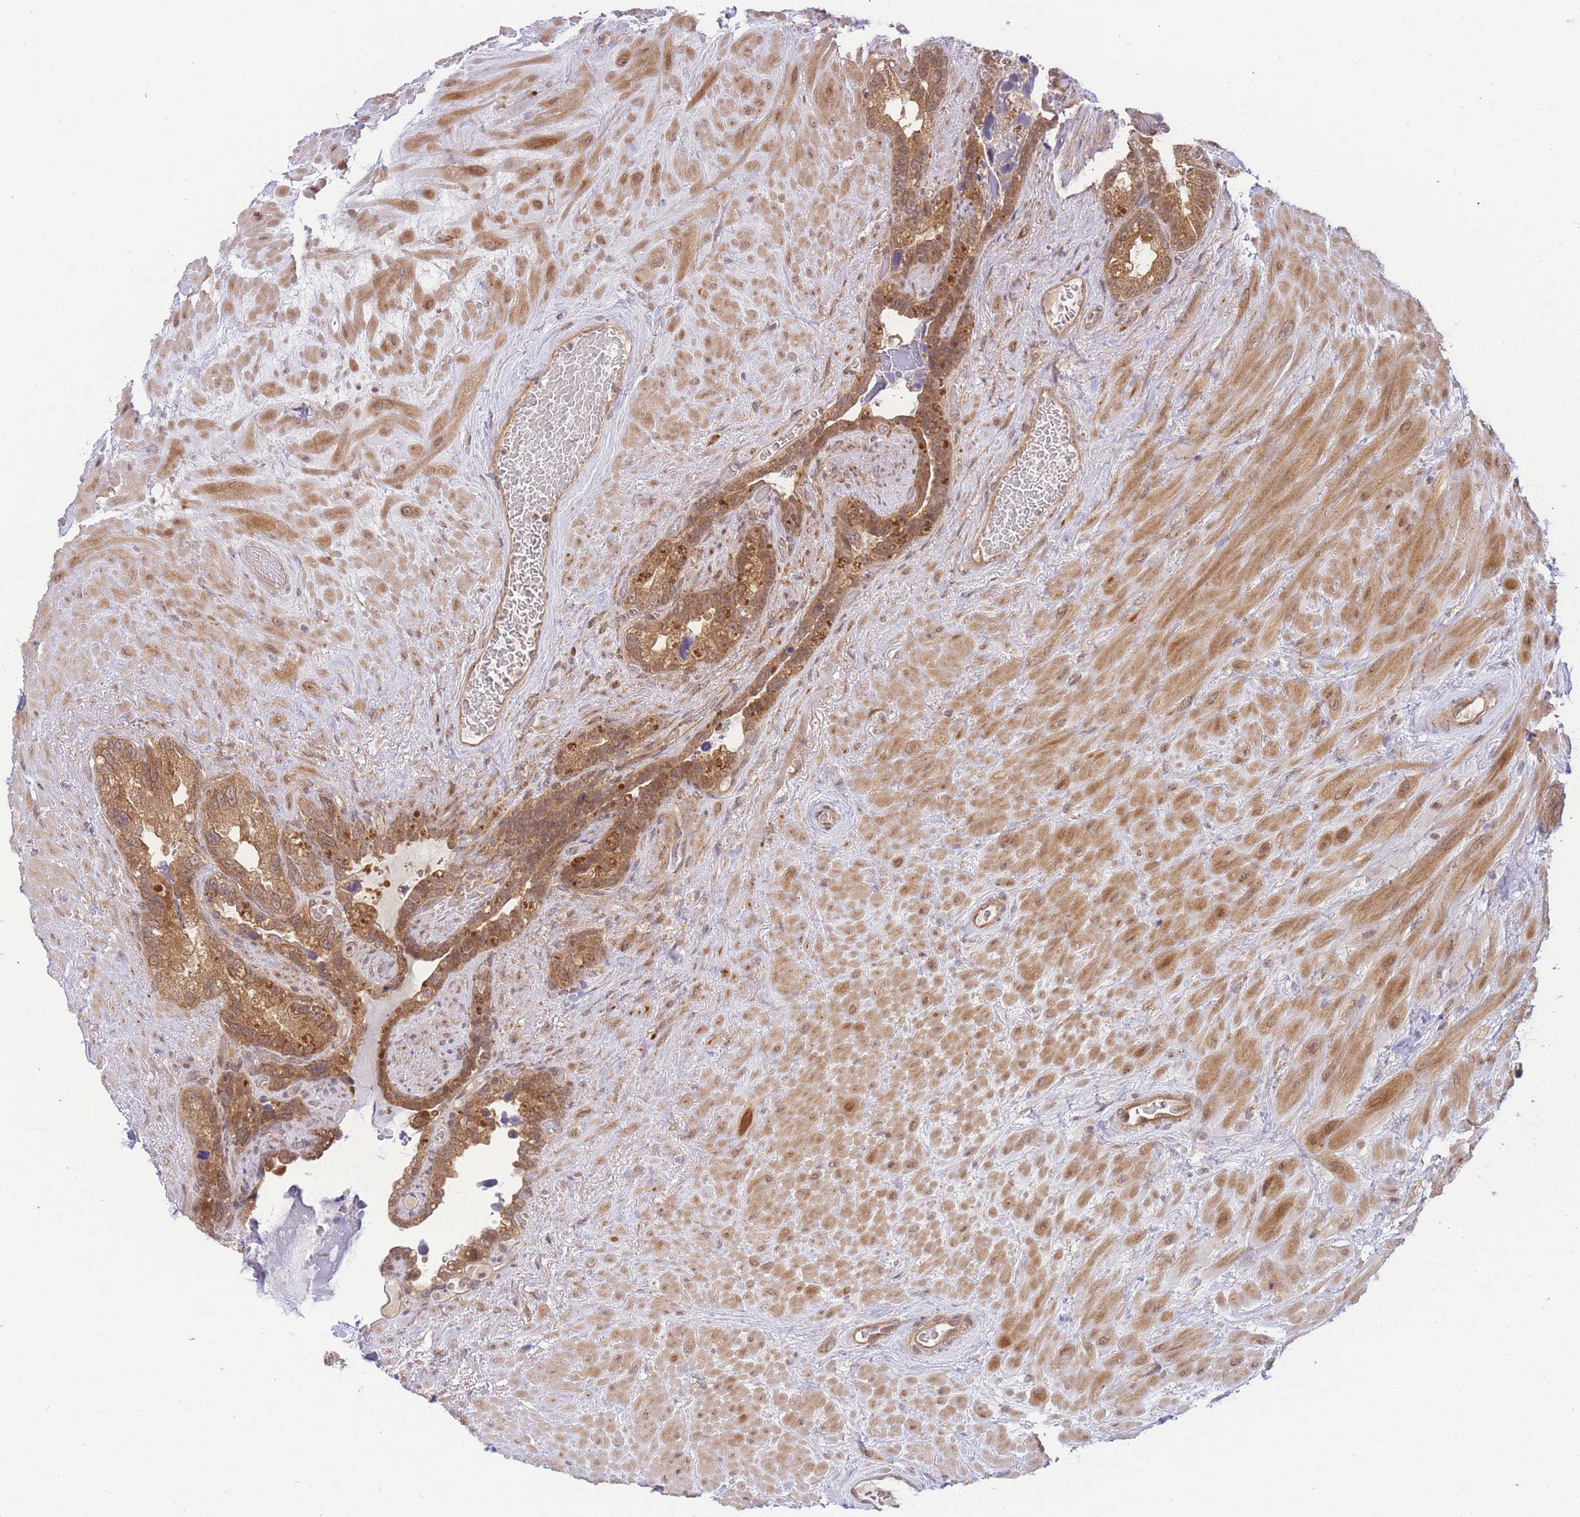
{"staining": {"intensity": "moderate", "quantity": ">75%", "location": "cytoplasmic/membranous,nuclear"}, "tissue": "seminal vesicle", "cell_type": "Glandular cells", "image_type": "normal", "snomed": [{"axis": "morphology", "description": "Normal tissue, NOS"}, {"axis": "topography", "description": "Seminal veicle"}], "caption": "This photomicrograph demonstrates immunohistochemistry (IHC) staining of unremarkable human seminal vesicle, with medium moderate cytoplasmic/membranous,nuclear expression in about >75% of glandular cells.", "gene": "KIAA1191", "patient": {"sex": "male", "age": 80}}